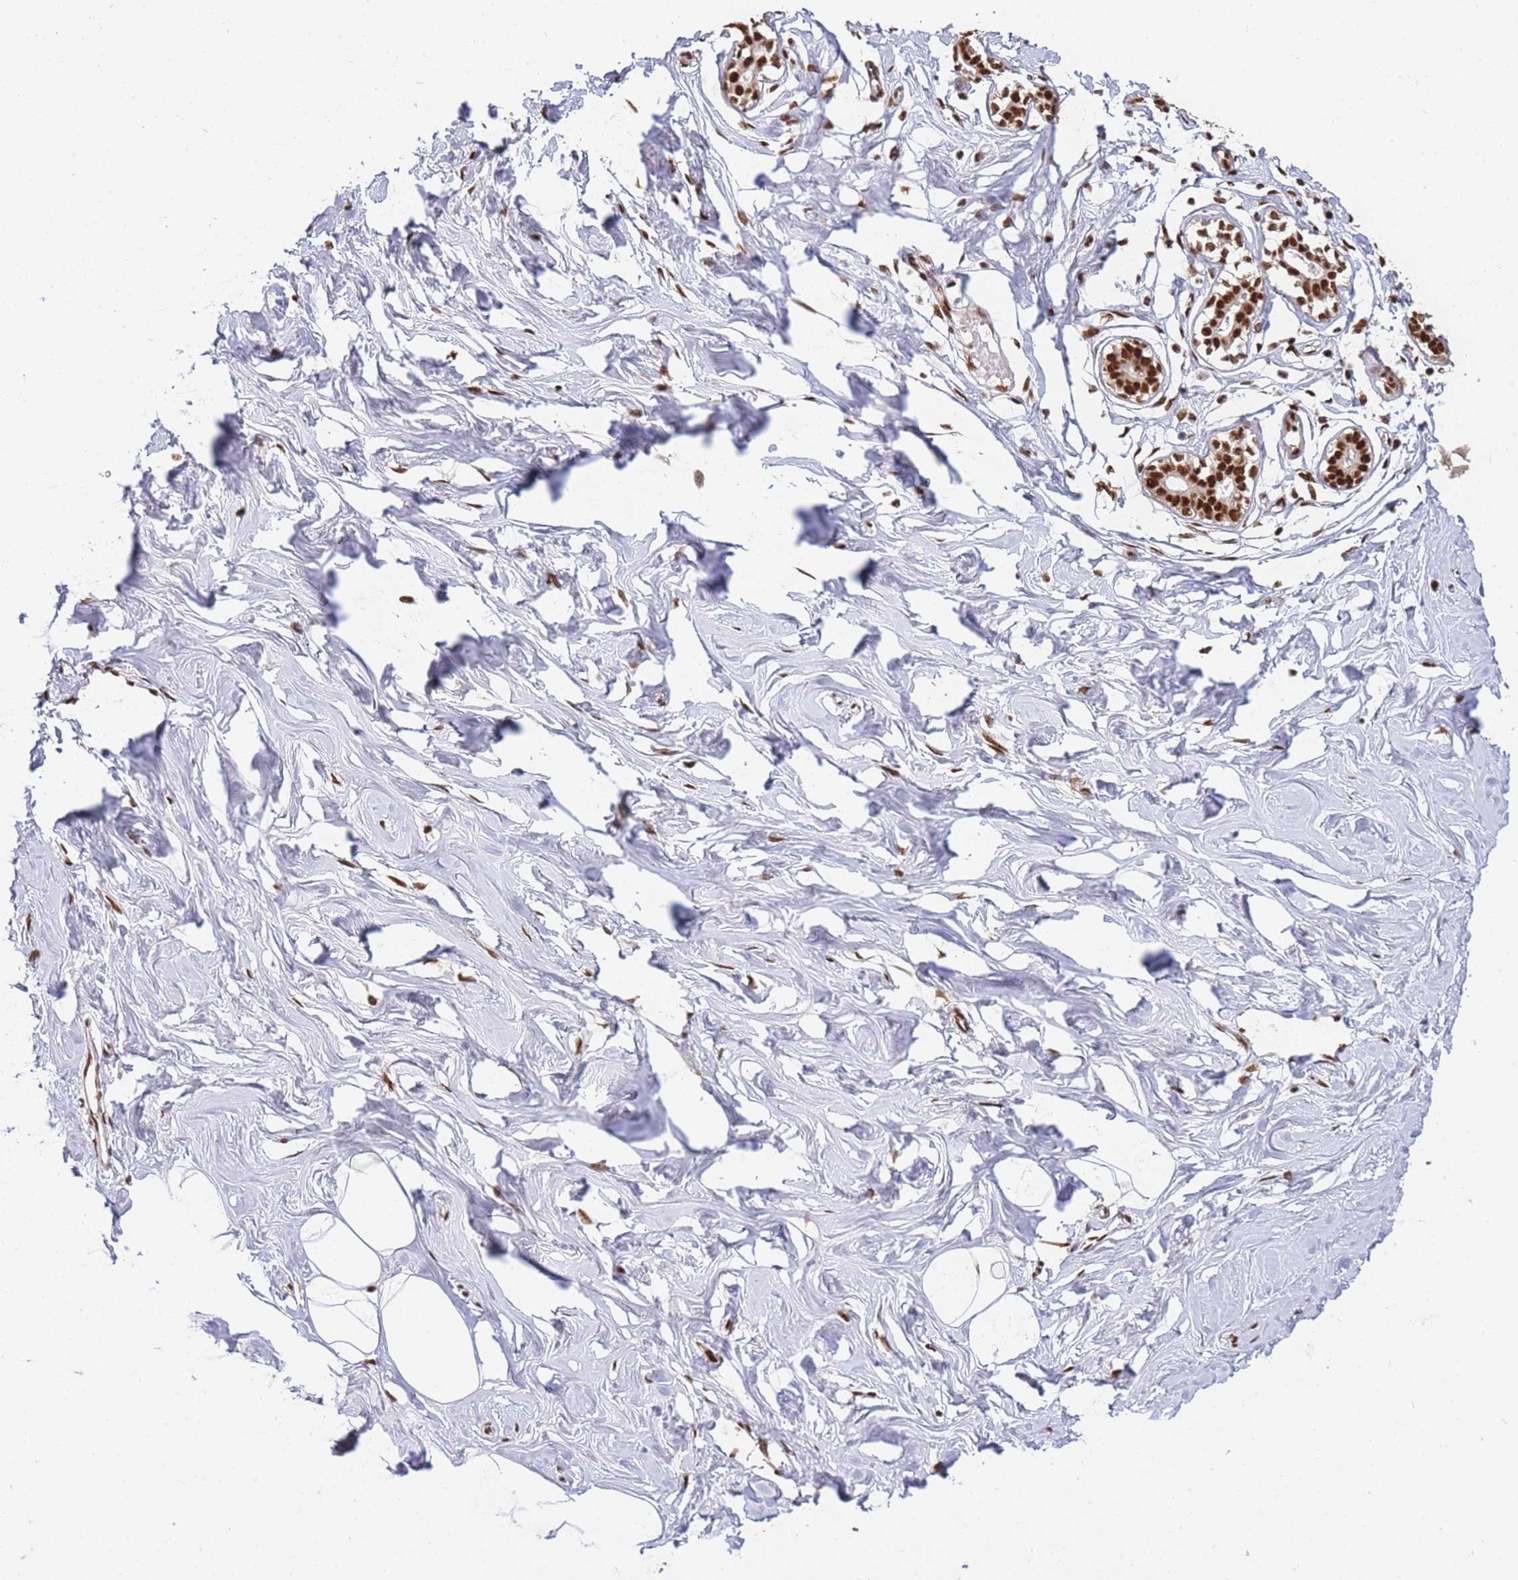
{"staining": {"intensity": "moderate", "quantity": ">75%", "location": "nuclear"}, "tissue": "breast", "cell_type": "Adipocytes", "image_type": "normal", "snomed": [{"axis": "morphology", "description": "Normal tissue, NOS"}, {"axis": "morphology", "description": "Adenoma, NOS"}, {"axis": "topography", "description": "Breast"}], "caption": "An IHC micrograph of benign tissue is shown. Protein staining in brown shows moderate nuclear positivity in breast within adipocytes.", "gene": "PRKDC", "patient": {"sex": "female", "age": 23}}